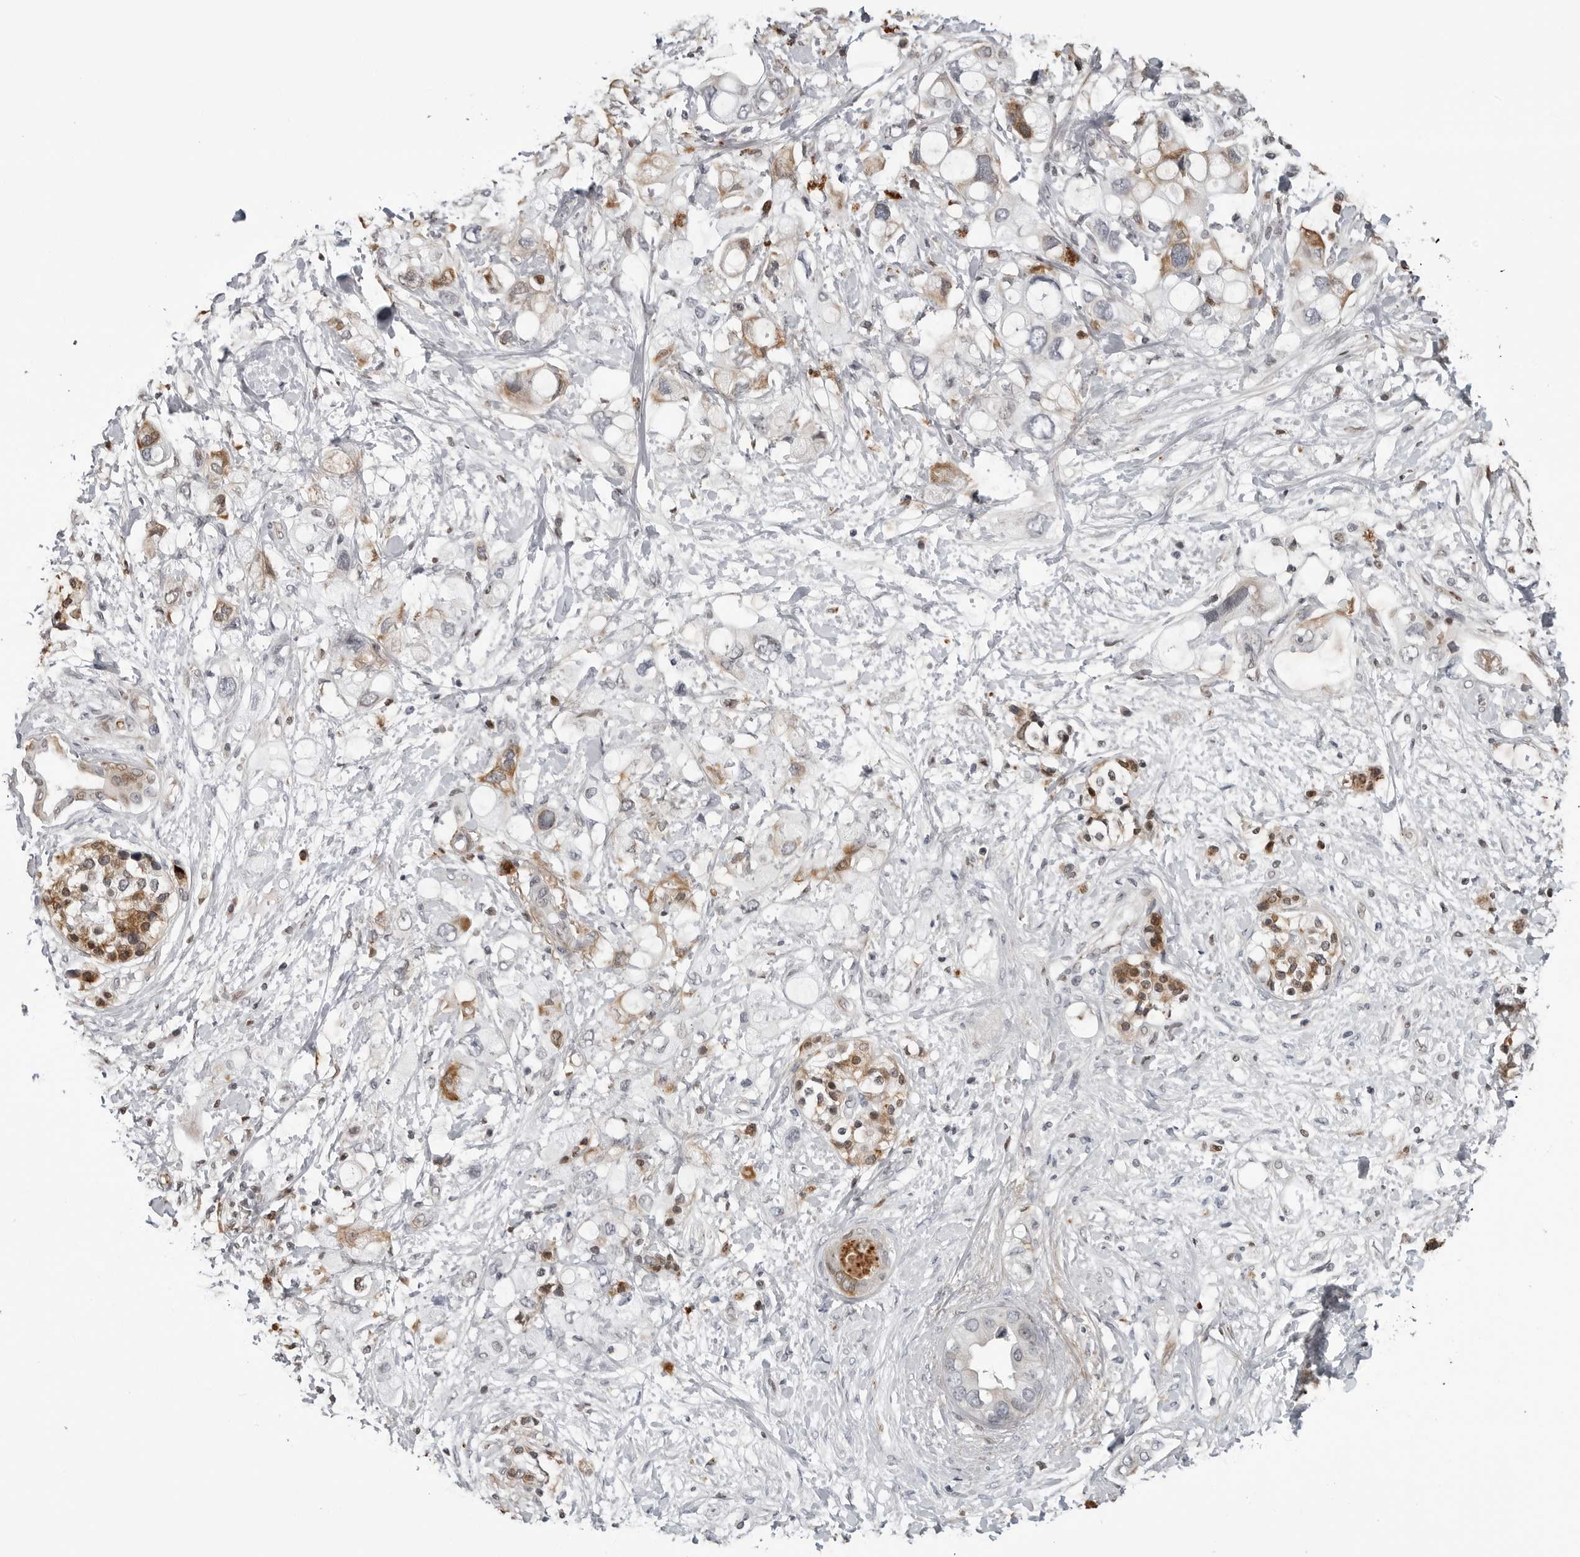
{"staining": {"intensity": "moderate", "quantity": "<25%", "location": "cytoplasmic/membranous"}, "tissue": "pancreatic cancer", "cell_type": "Tumor cells", "image_type": "cancer", "snomed": [{"axis": "morphology", "description": "Adenocarcinoma, NOS"}, {"axis": "topography", "description": "Pancreas"}], "caption": "The immunohistochemical stain labels moderate cytoplasmic/membranous staining in tumor cells of pancreatic cancer tissue.", "gene": "CXCR5", "patient": {"sex": "female", "age": 56}}